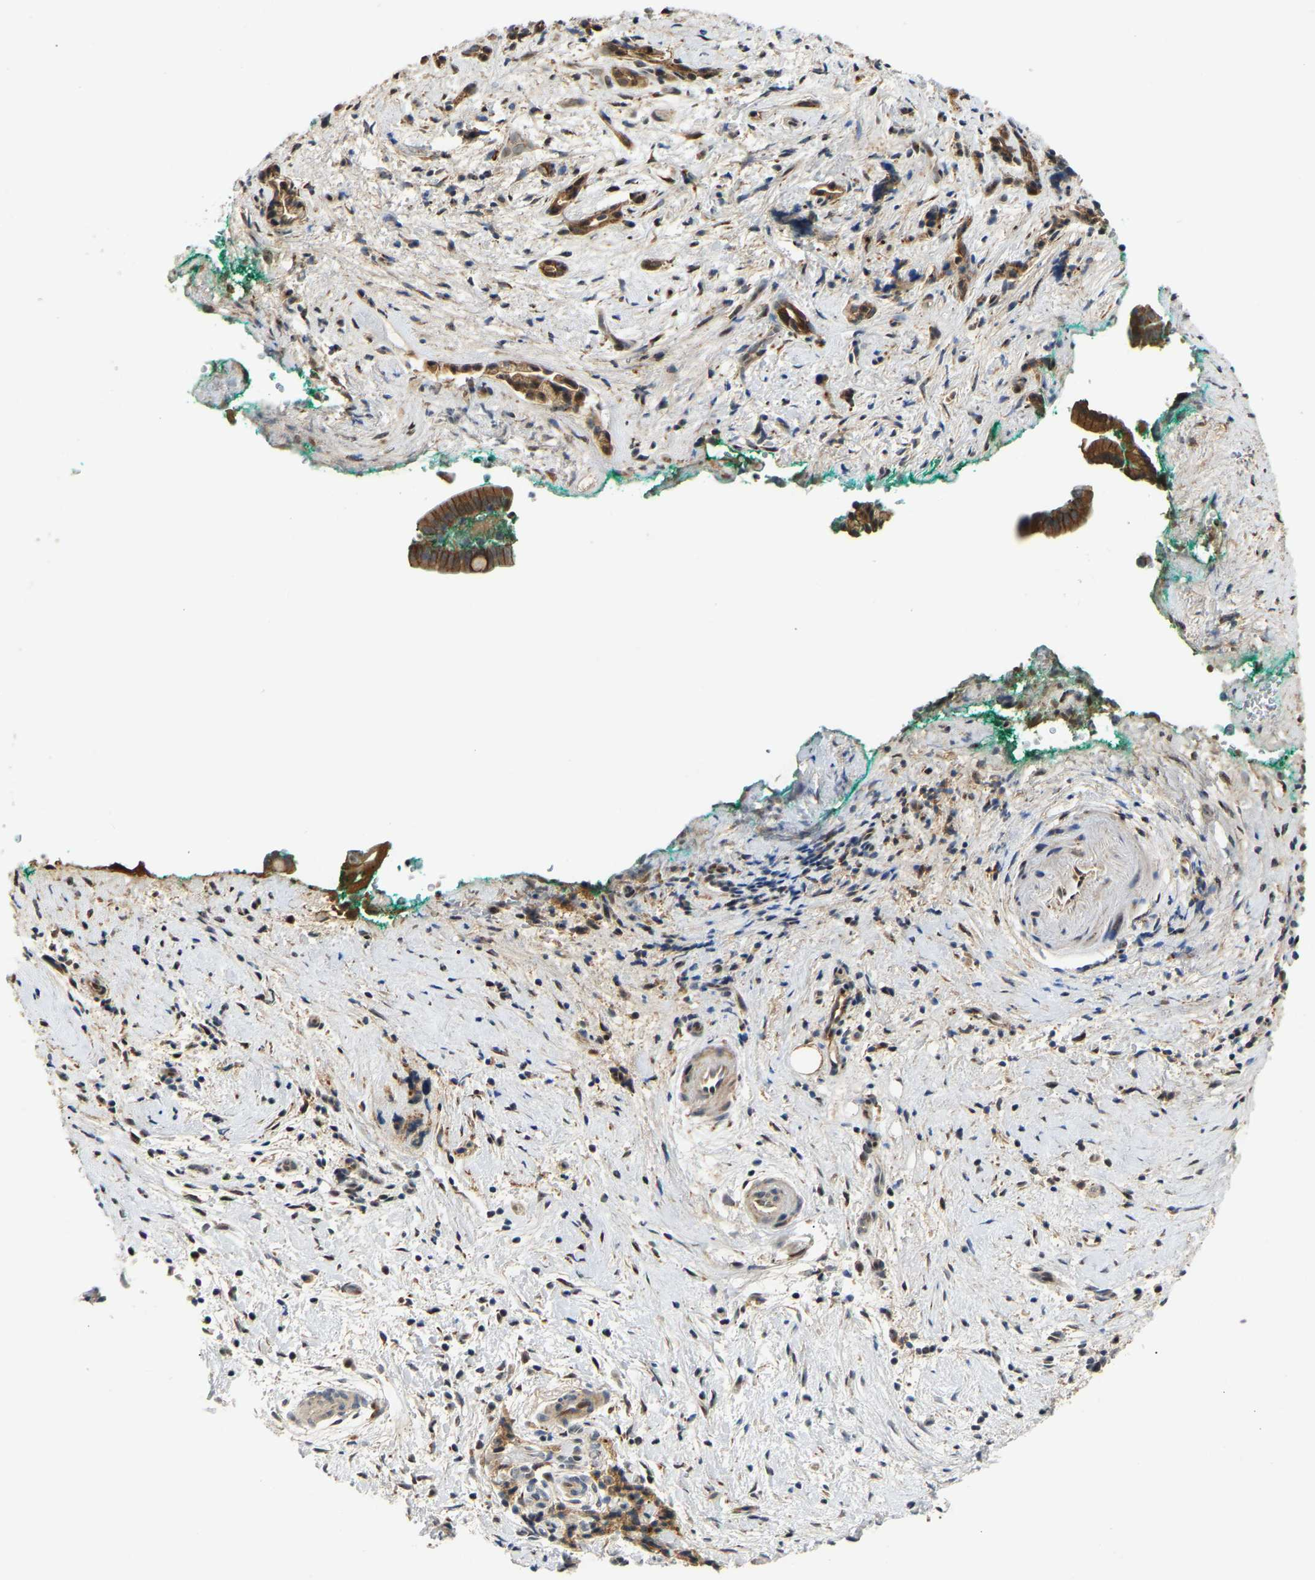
{"staining": {"intensity": "weak", "quantity": ">75%", "location": "cytoplasmic/membranous"}, "tissue": "pancreatic cancer", "cell_type": "Tumor cells", "image_type": "cancer", "snomed": [{"axis": "morphology", "description": "Adenocarcinoma, NOS"}, {"axis": "topography", "description": "Pancreas"}], "caption": "The image displays a brown stain indicating the presence of a protein in the cytoplasmic/membranous of tumor cells in pancreatic cancer.", "gene": "PTCD1", "patient": {"sex": "female", "age": 70}}